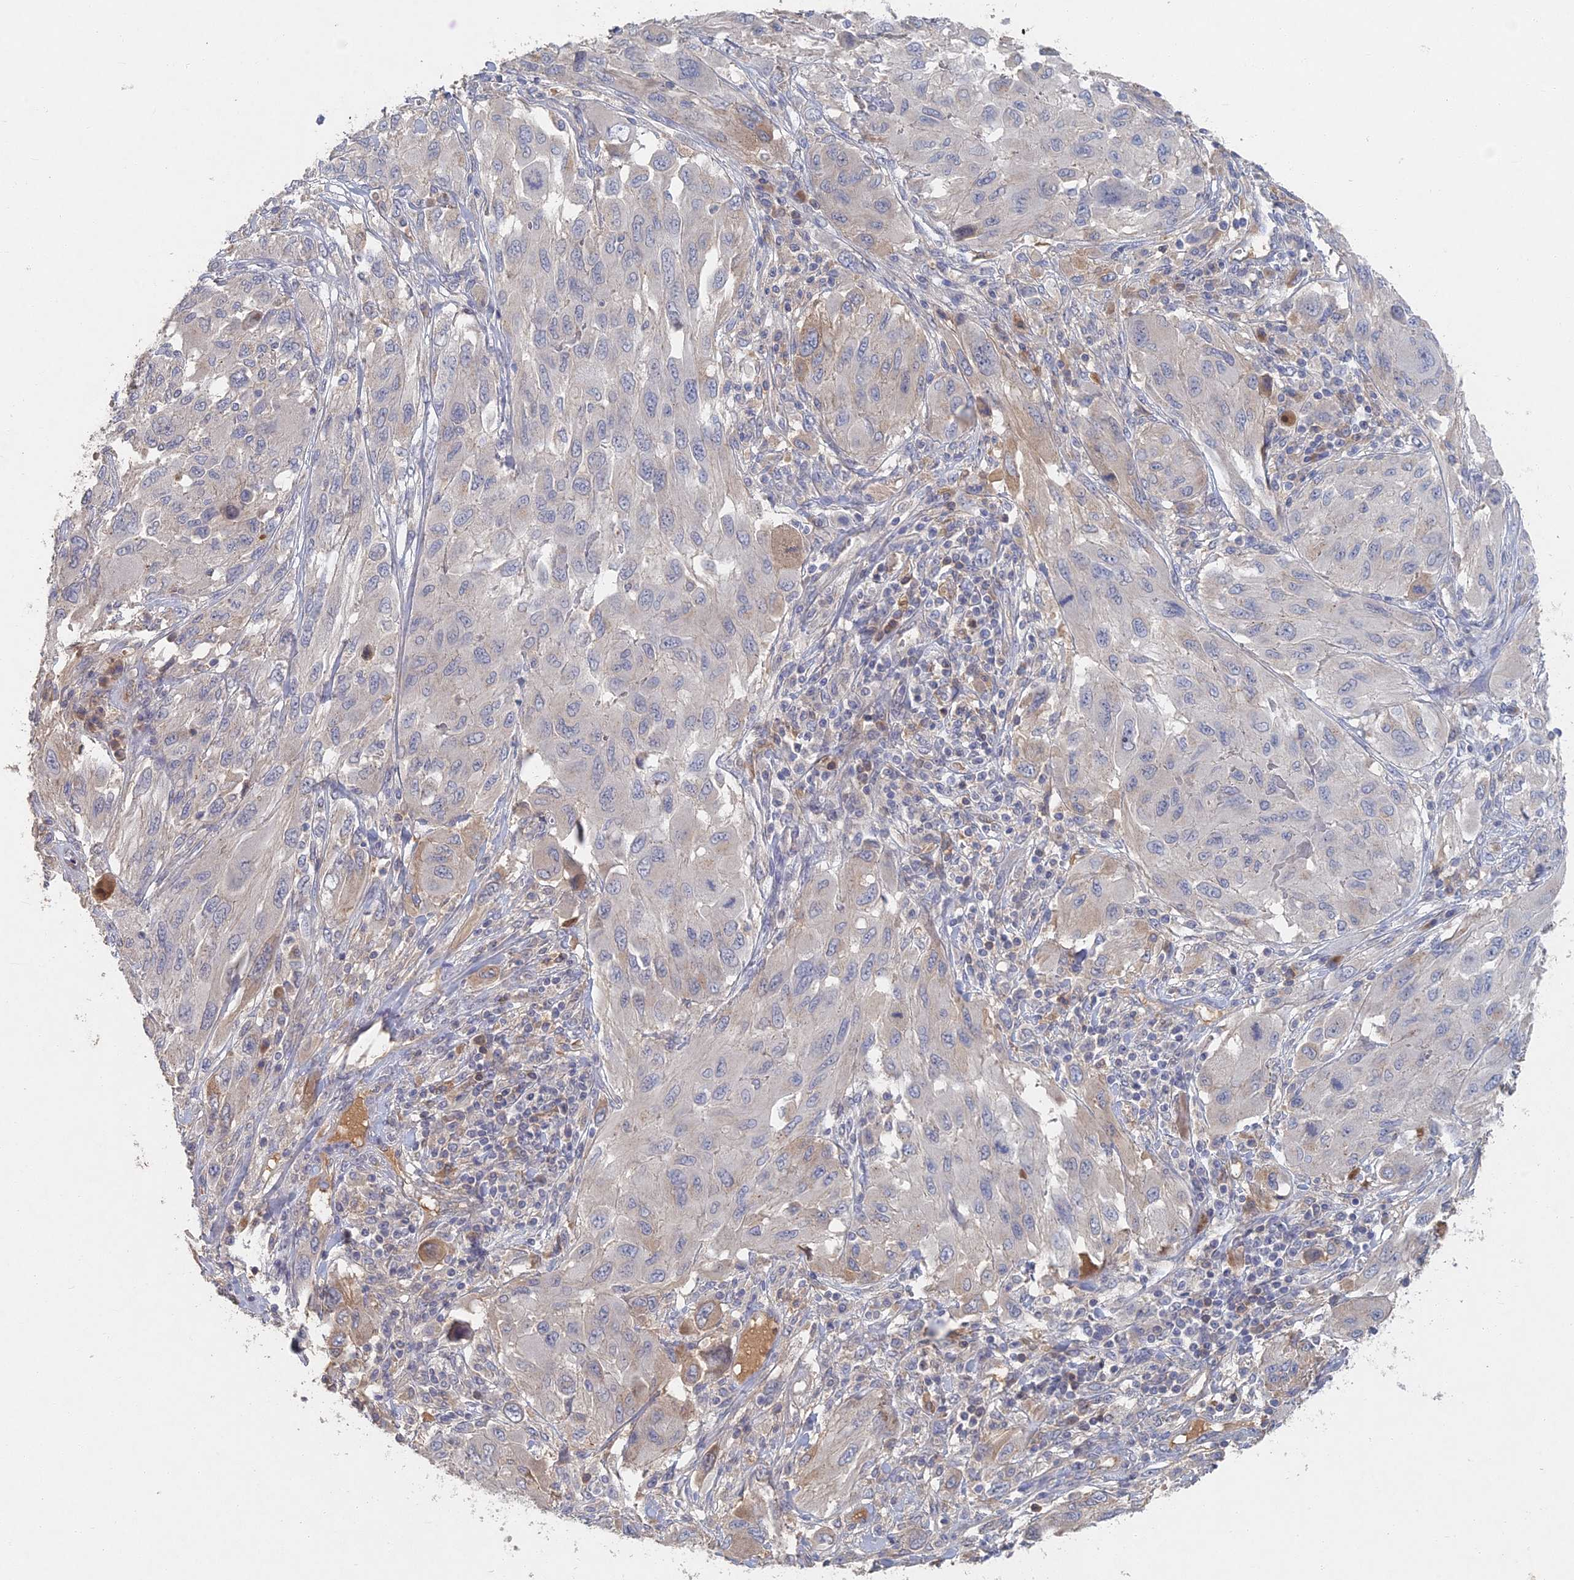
{"staining": {"intensity": "negative", "quantity": "none", "location": "none"}, "tissue": "melanoma", "cell_type": "Tumor cells", "image_type": "cancer", "snomed": [{"axis": "morphology", "description": "Malignant melanoma, NOS"}, {"axis": "topography", "description": "Skin"}], "caption": "An image of malignant melanoma stained for a protein reveals no brown staining in tumor cells.", "gene": "GNA15", "patient": {"sex": "female", "age": 91}}